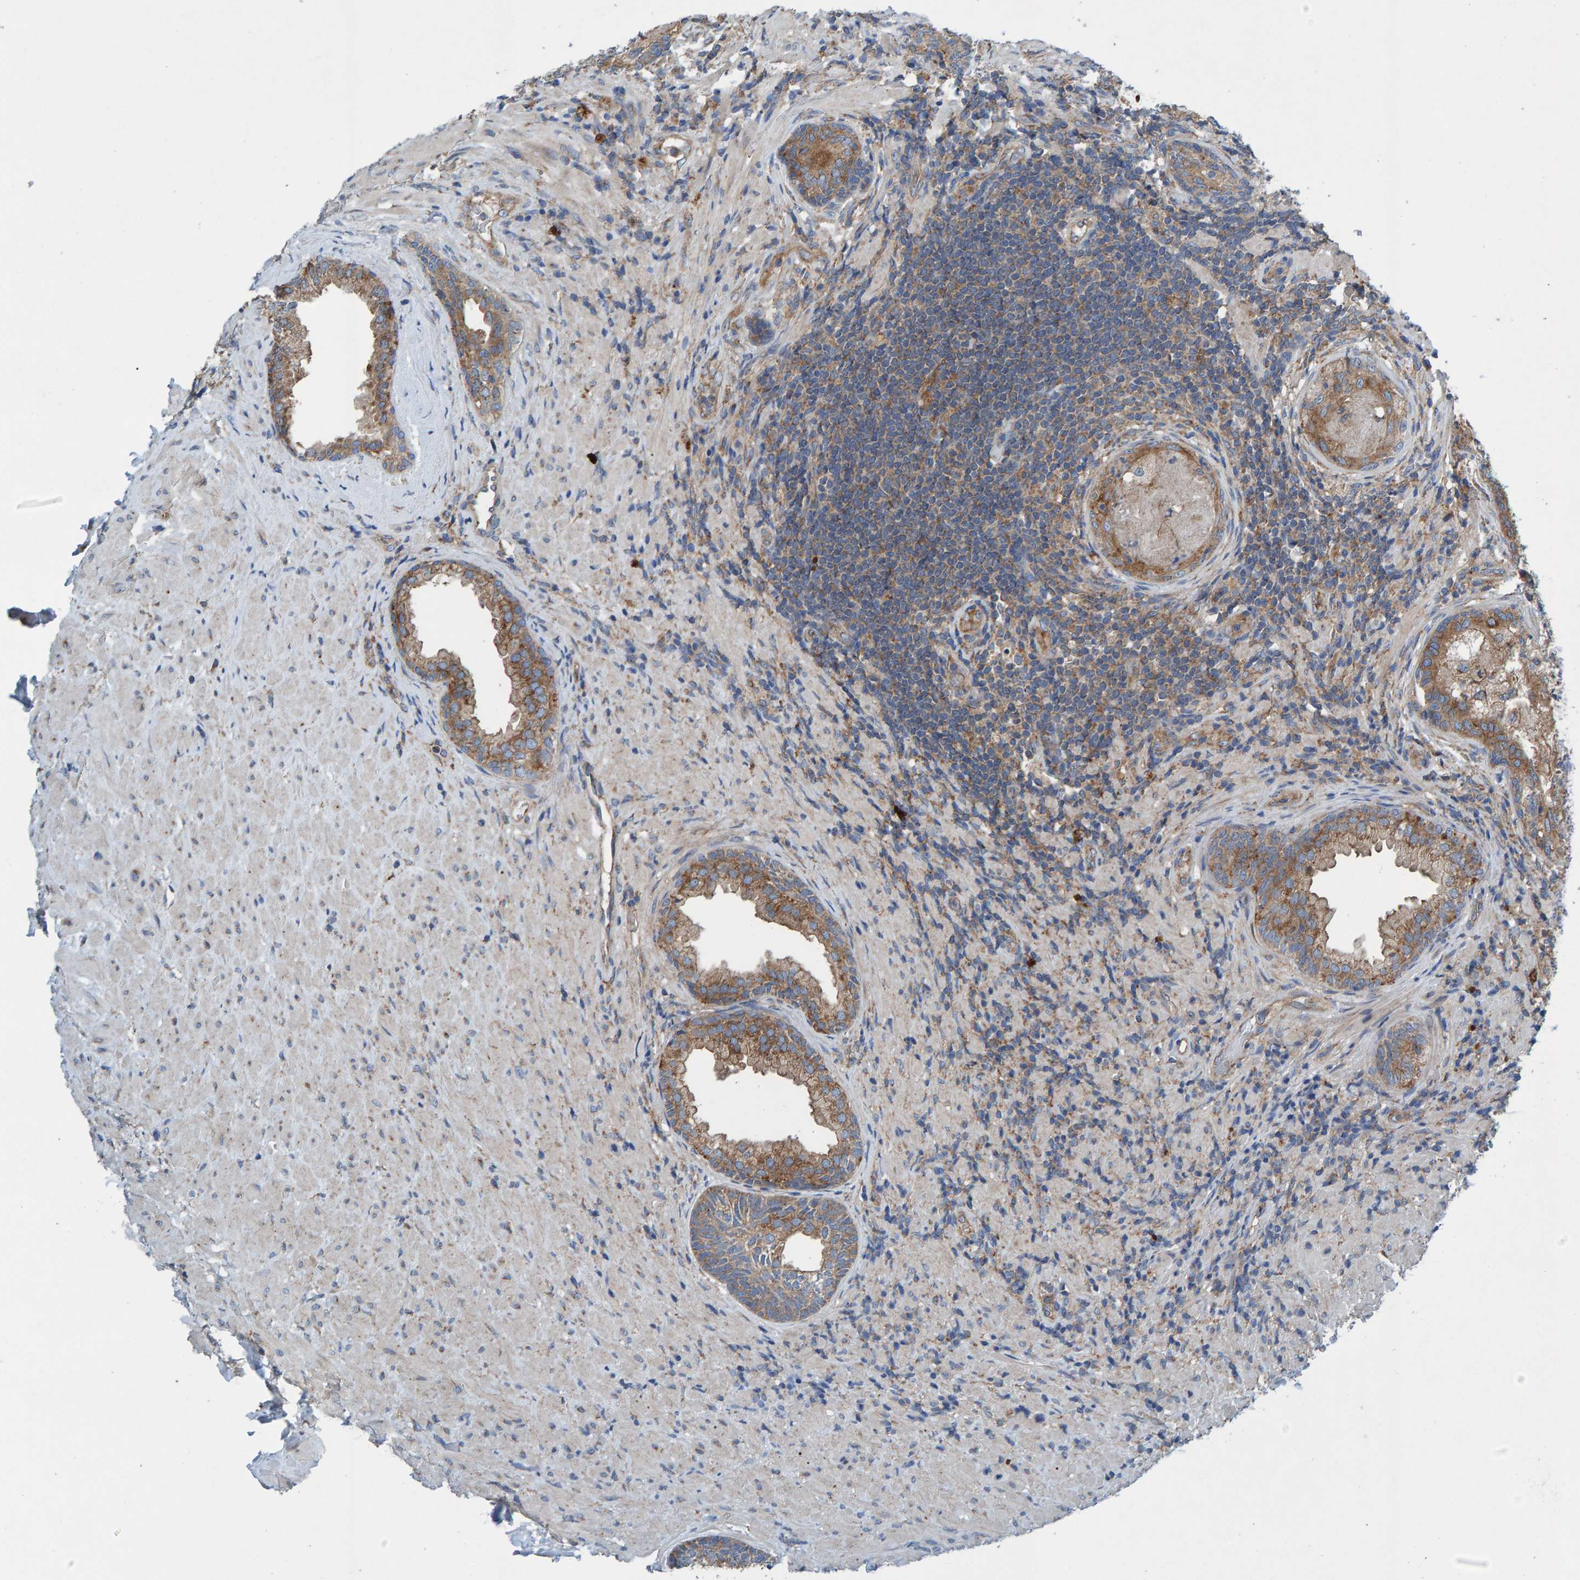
{"staining": {"intensity": "moderate", "quantity": ">75%", "location": "cytoplasmic/membranous"}, "tissue": "prostate", "cell_type": "Glandular cells", "image_type": "normal", "snomed": [{"axis": "morphology", "description": "Normal tissue, NOS"}, {"axis": "topography", "description": "Prostate"}], "caption": "Immunohistochemistry (IHC) histopathology image of unremarkable prostate: human prostate stained using immunohistochemistry exhibits medium levels of moderate protein expression localized specifically in the cytoplasmic/membranous of glandular cells, appearing as a cytoplasmic/membranous brown color.", "gene": "MKLN1", "patient": {"sex": "male", "age": 76}}